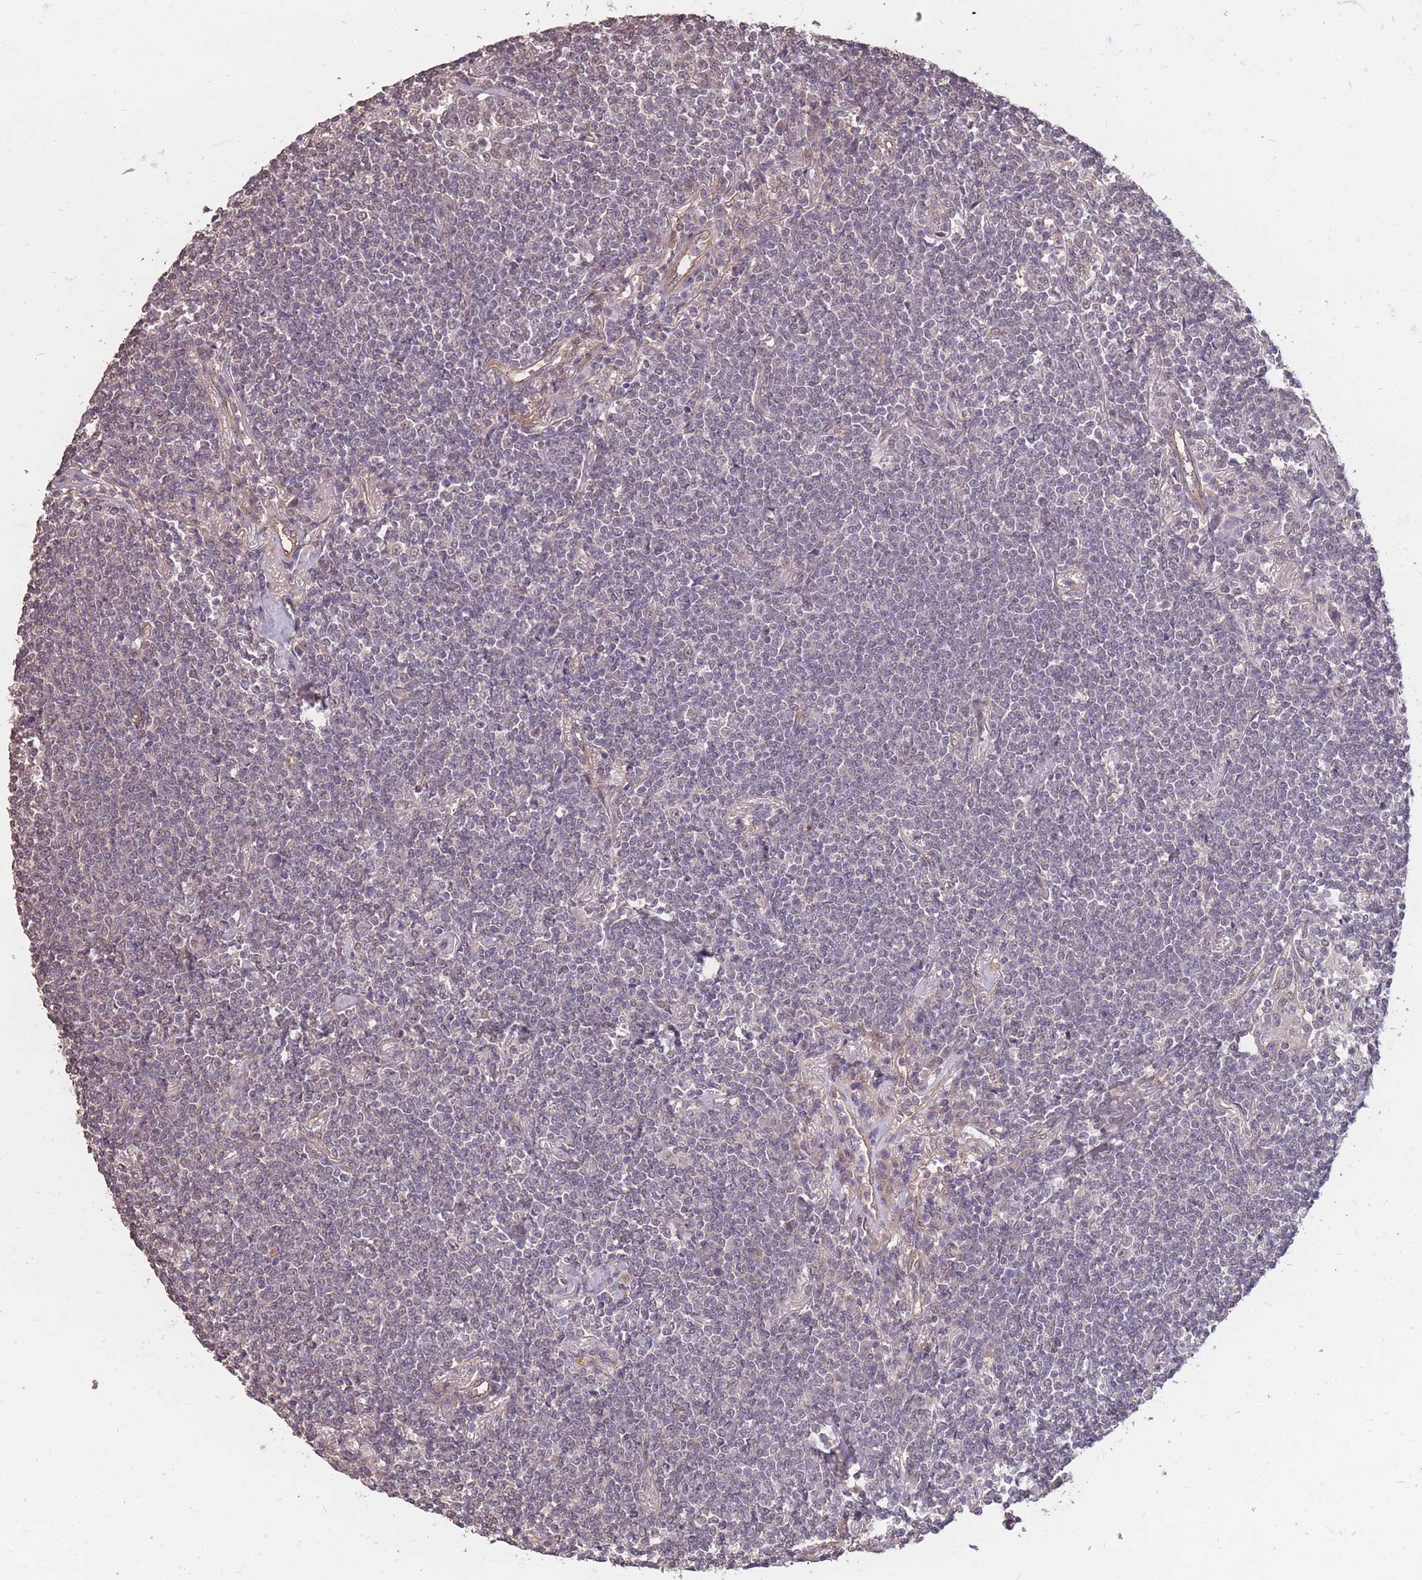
{"staining": {"intensity": "negative", "quantity": "none", "location": "none"}, "tissue": "lymphoma", "cell_type": "Tumor cells", "image_type": "cancer", "snomed": [{"axis": "morphology", "description": "Malignant lymphoma, non-Hodgkin's type, Low grade"}, {"axis": "topography", "description": "Lung"}], "caption": "Malignant lymphoma, non-Hodgkin's type (low-grade) was stained to show a protein in brown. There is no significant staining in tumor cells.", "gene": "DYNC1LI2", "patient": {"sex": "female", "age": 71}}